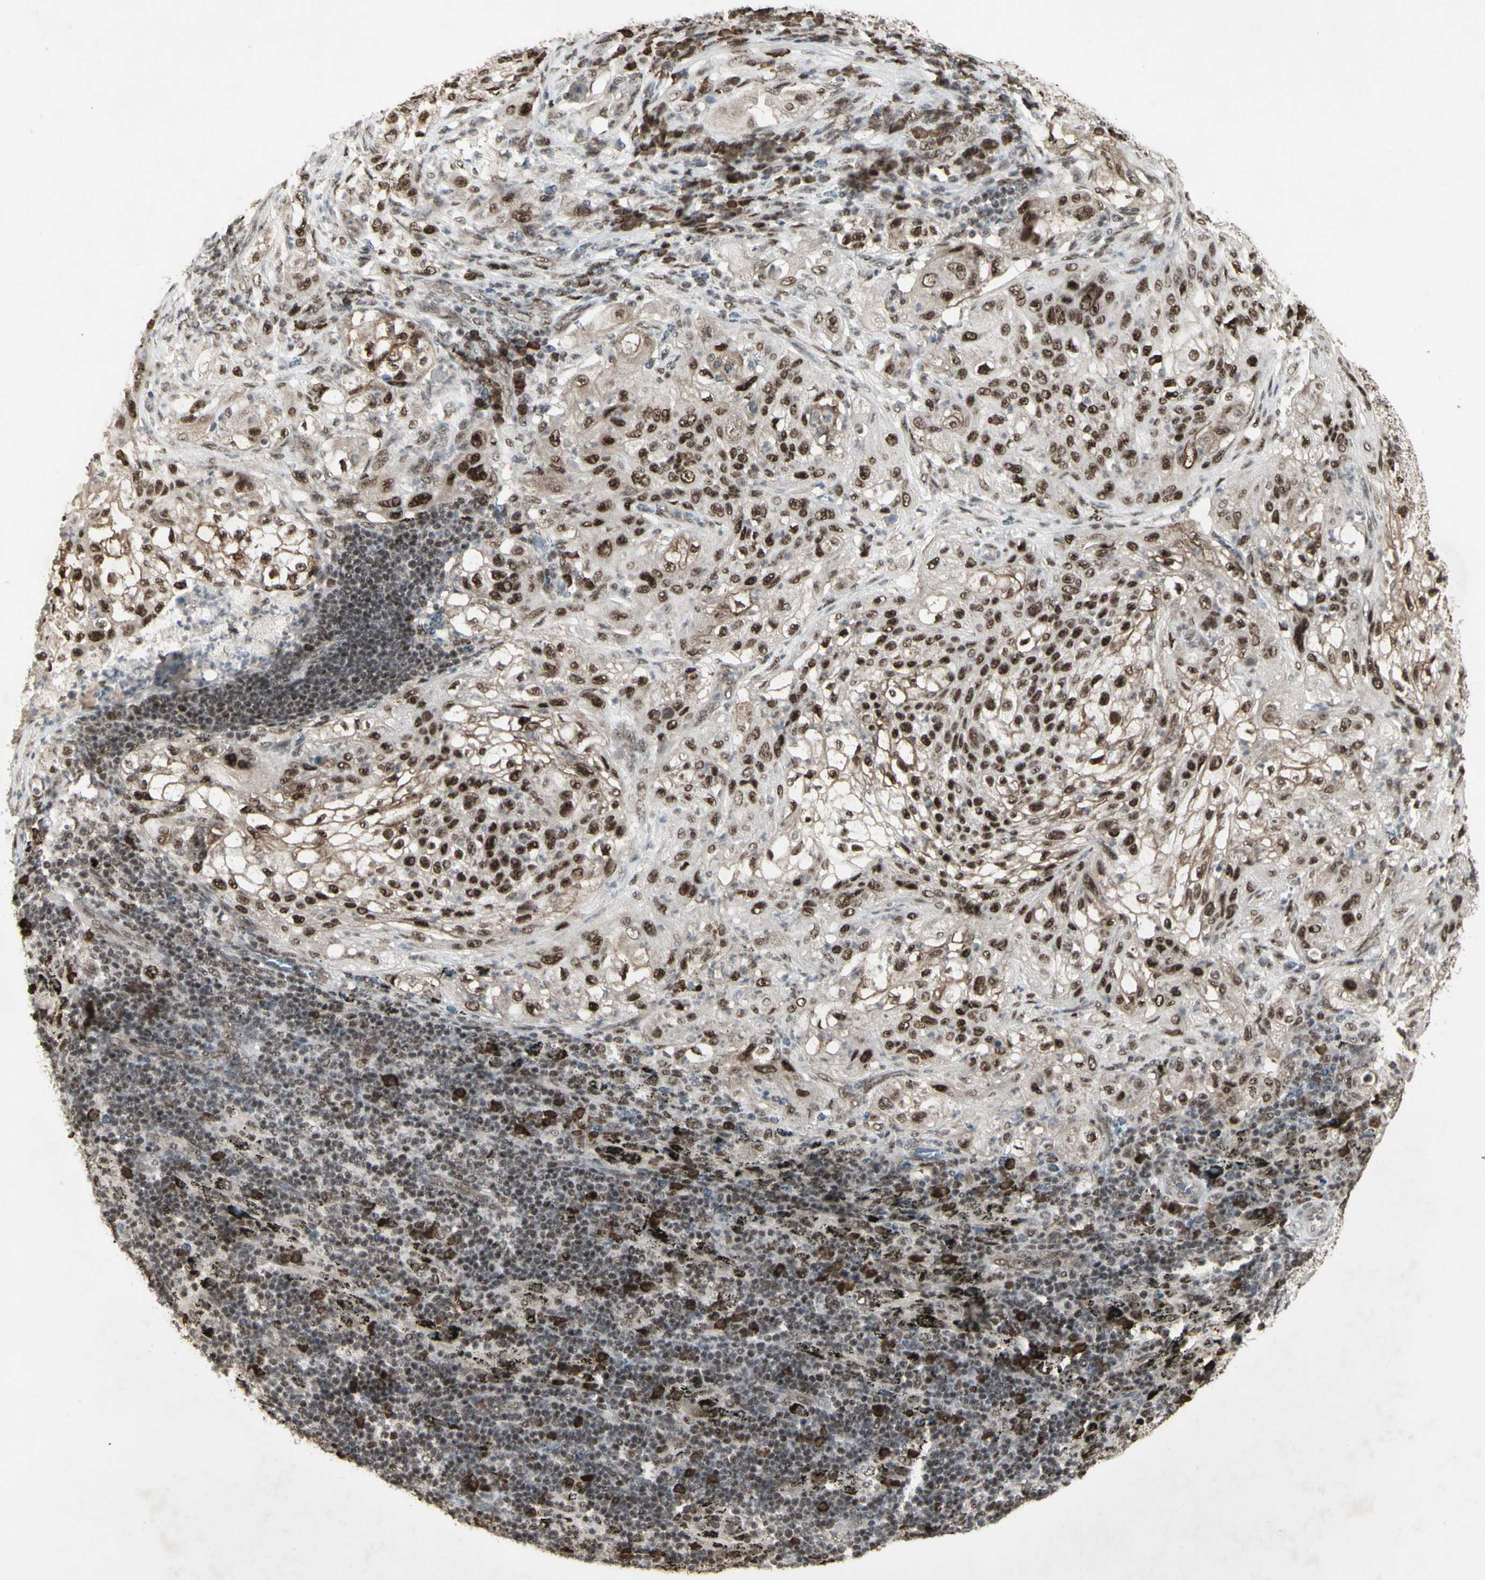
{"staining": {"intensity": "strong", "quantity": ">75%", "location": "nuclear"}, "tissue": "lung cancer", "cell_type": "Tumor cells", "image_type": "cancer", "snomed": [{"axis": "morphology", "description": "Inflammation, NOS"}, {"axis": "morphology", "description": "Squamous cell carcinoma, NOS"}, {"axis": "topography", "description": "Lymph node"}, {"axis": "topography", "description": "Soft tissue"}, {"axis": "topography", "description": "Lung"}], "caption": "Lung squamous cell carcinoma stained for a protein reveals strong nuclear positivity in tumor cells. (IHC, brightfield microscopy, high magnification).", "gene": "CCNT1", "patient": {"sex": "male", "age": 66}}